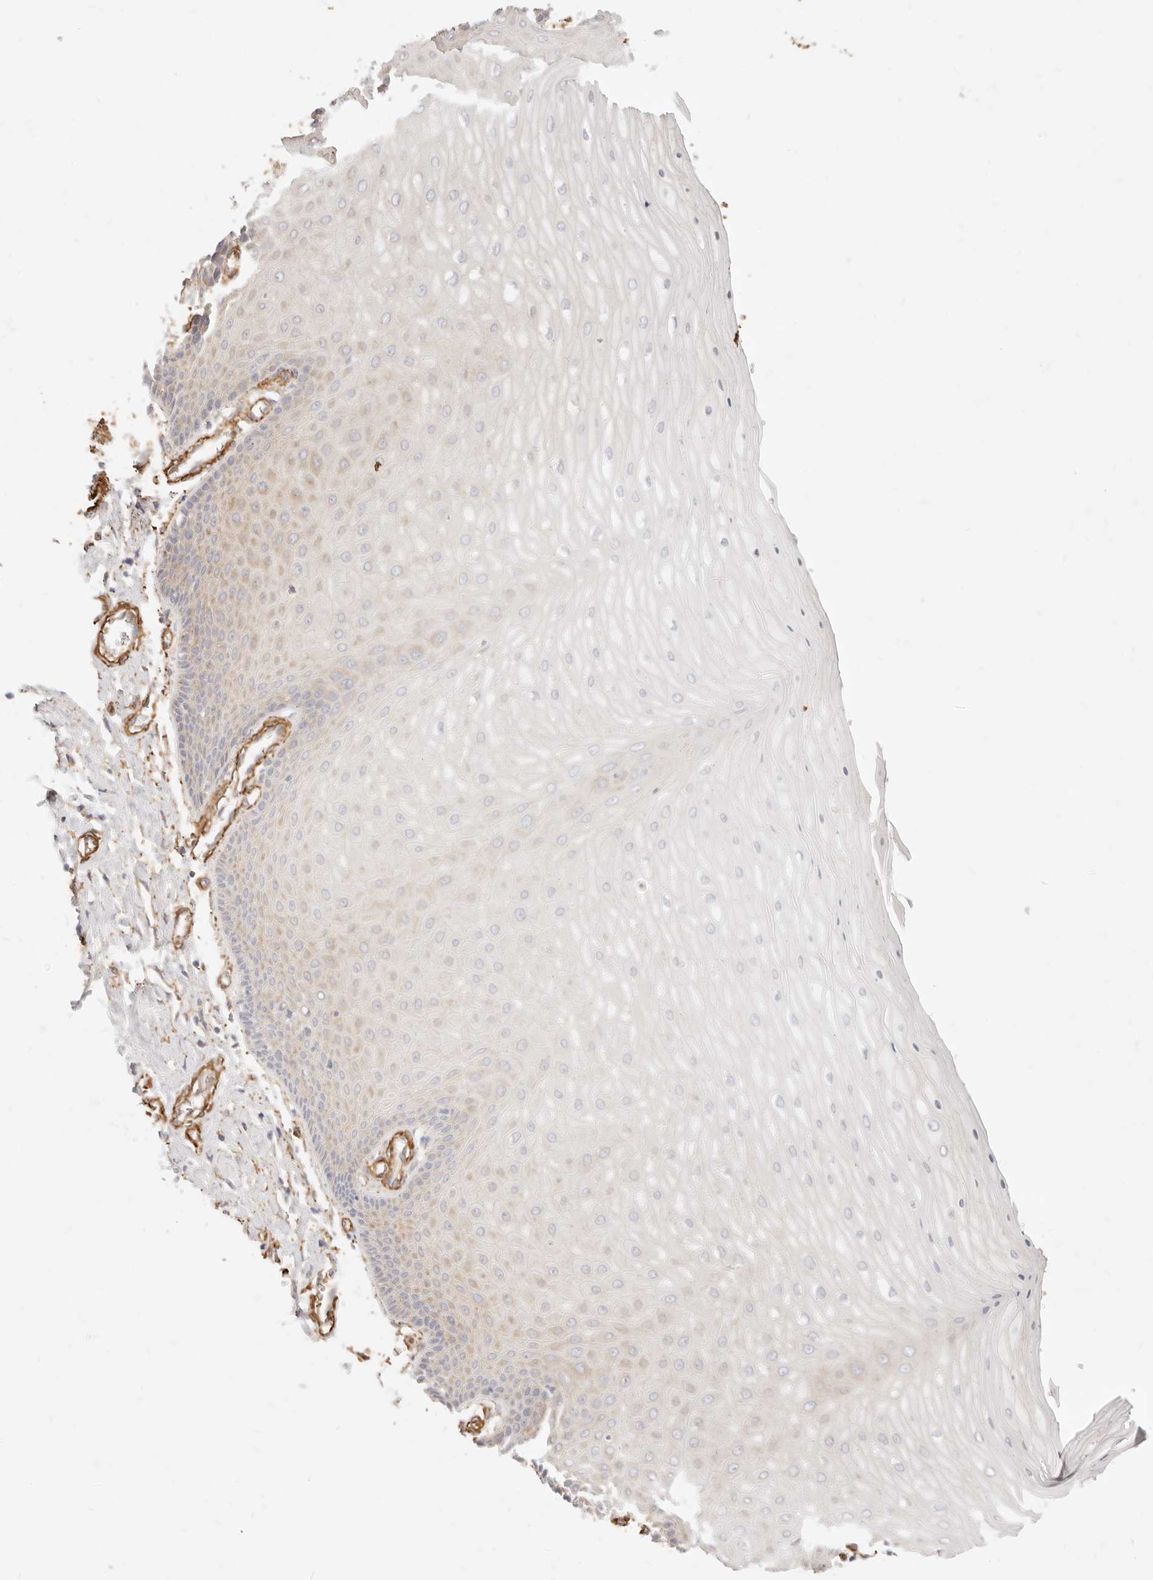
{"staining": {"intensity": "weak", "quantity": "<25%", "location": "cytoplasmic/membranous"}, "tissue": "cervix", "cell_type": "Glandular cells", "image_type": "normal", "snomed": [{"axis": "morphology", "description": "Normal tissue, NOS"}, {"axis": "topography", "description": "Cervix"}], "caption": "Photomicrograph shows no significant protein staining in glandular cells of unremarkable cervix. Brightfield microscopy of immunohistochemistry stained with DAB (brown) and hematoxylin (blue), captured at high magnification.", "gene": "TMTC2", "patient": {"sex": "female", "age": 55}}